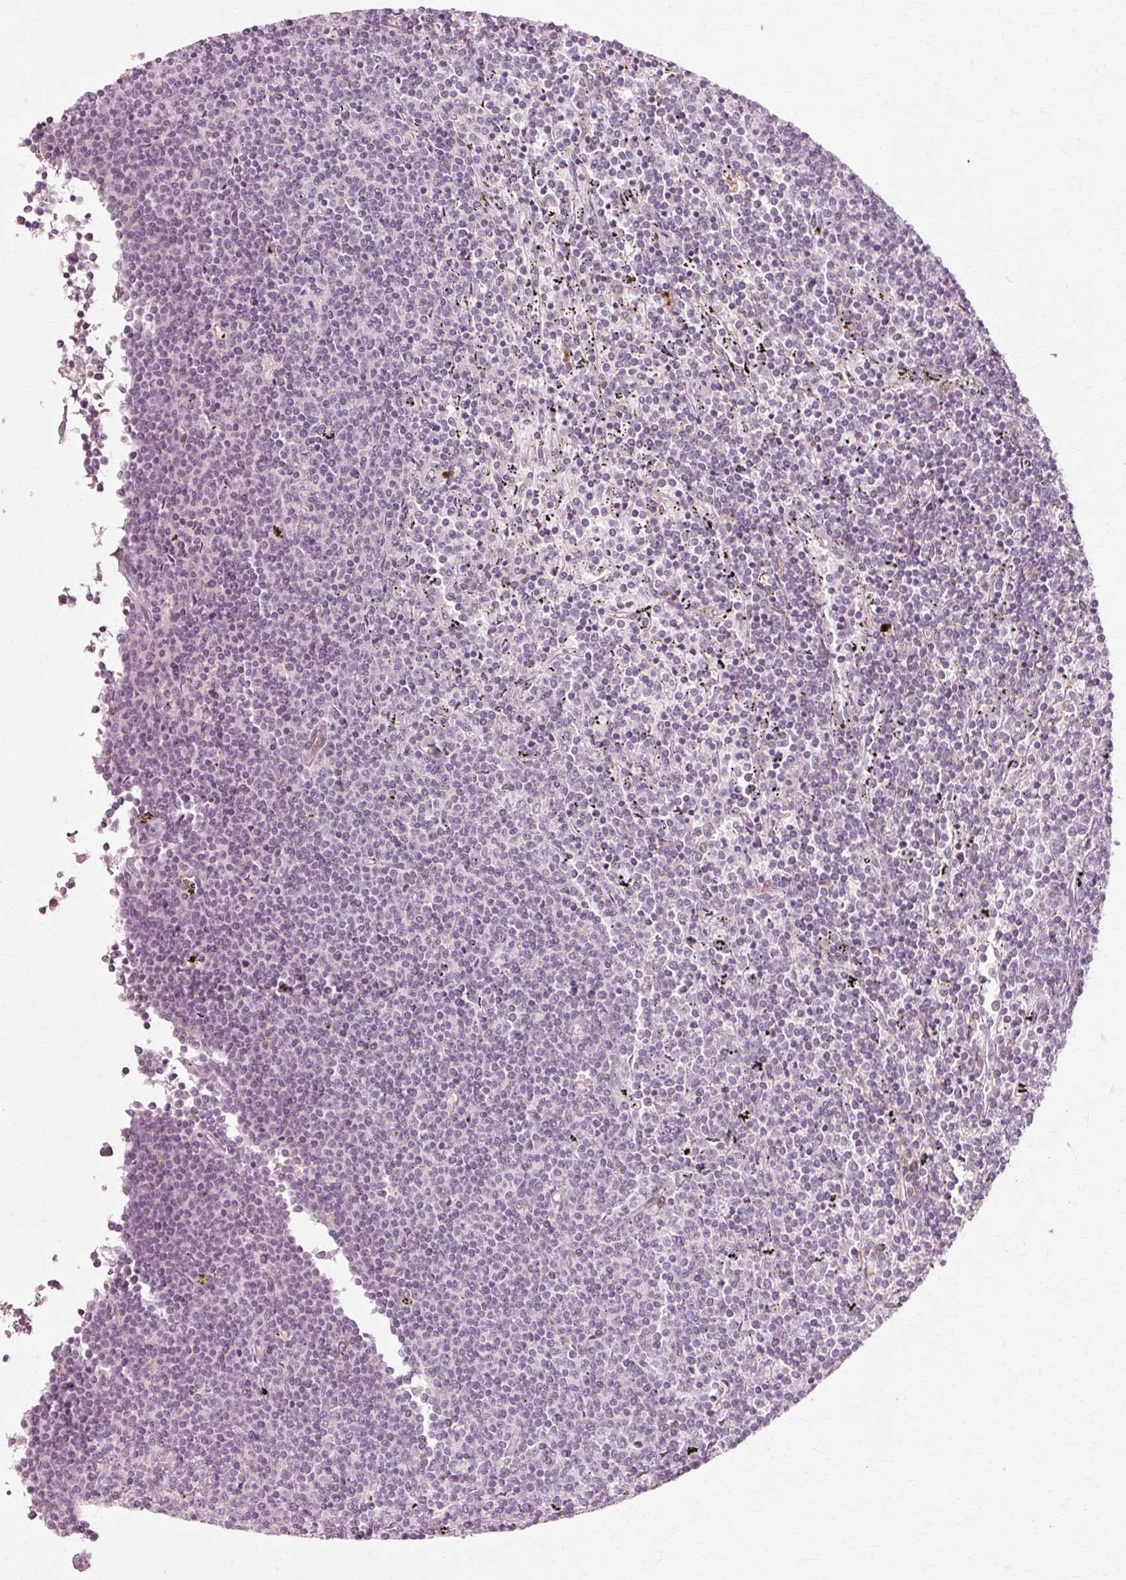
{"staining": {"intensity": "negative", "quantity": "none", "location": "none"}, "tissue": "lymphoma", "cell_type": "Tumor cells", "image_type": "cancer", "snomed": [{"axis": "morphology", "description": "Malignant lymphoma, non-Hodgkin's type, Low grade"}, {"axis": "topography", "description": "Spleen"}], "caption": "Image shows no significant protein staining in tumor cells of lymphoma.", "gene": "RGPD5", "patient": {"sex": "female", "age": 50}}